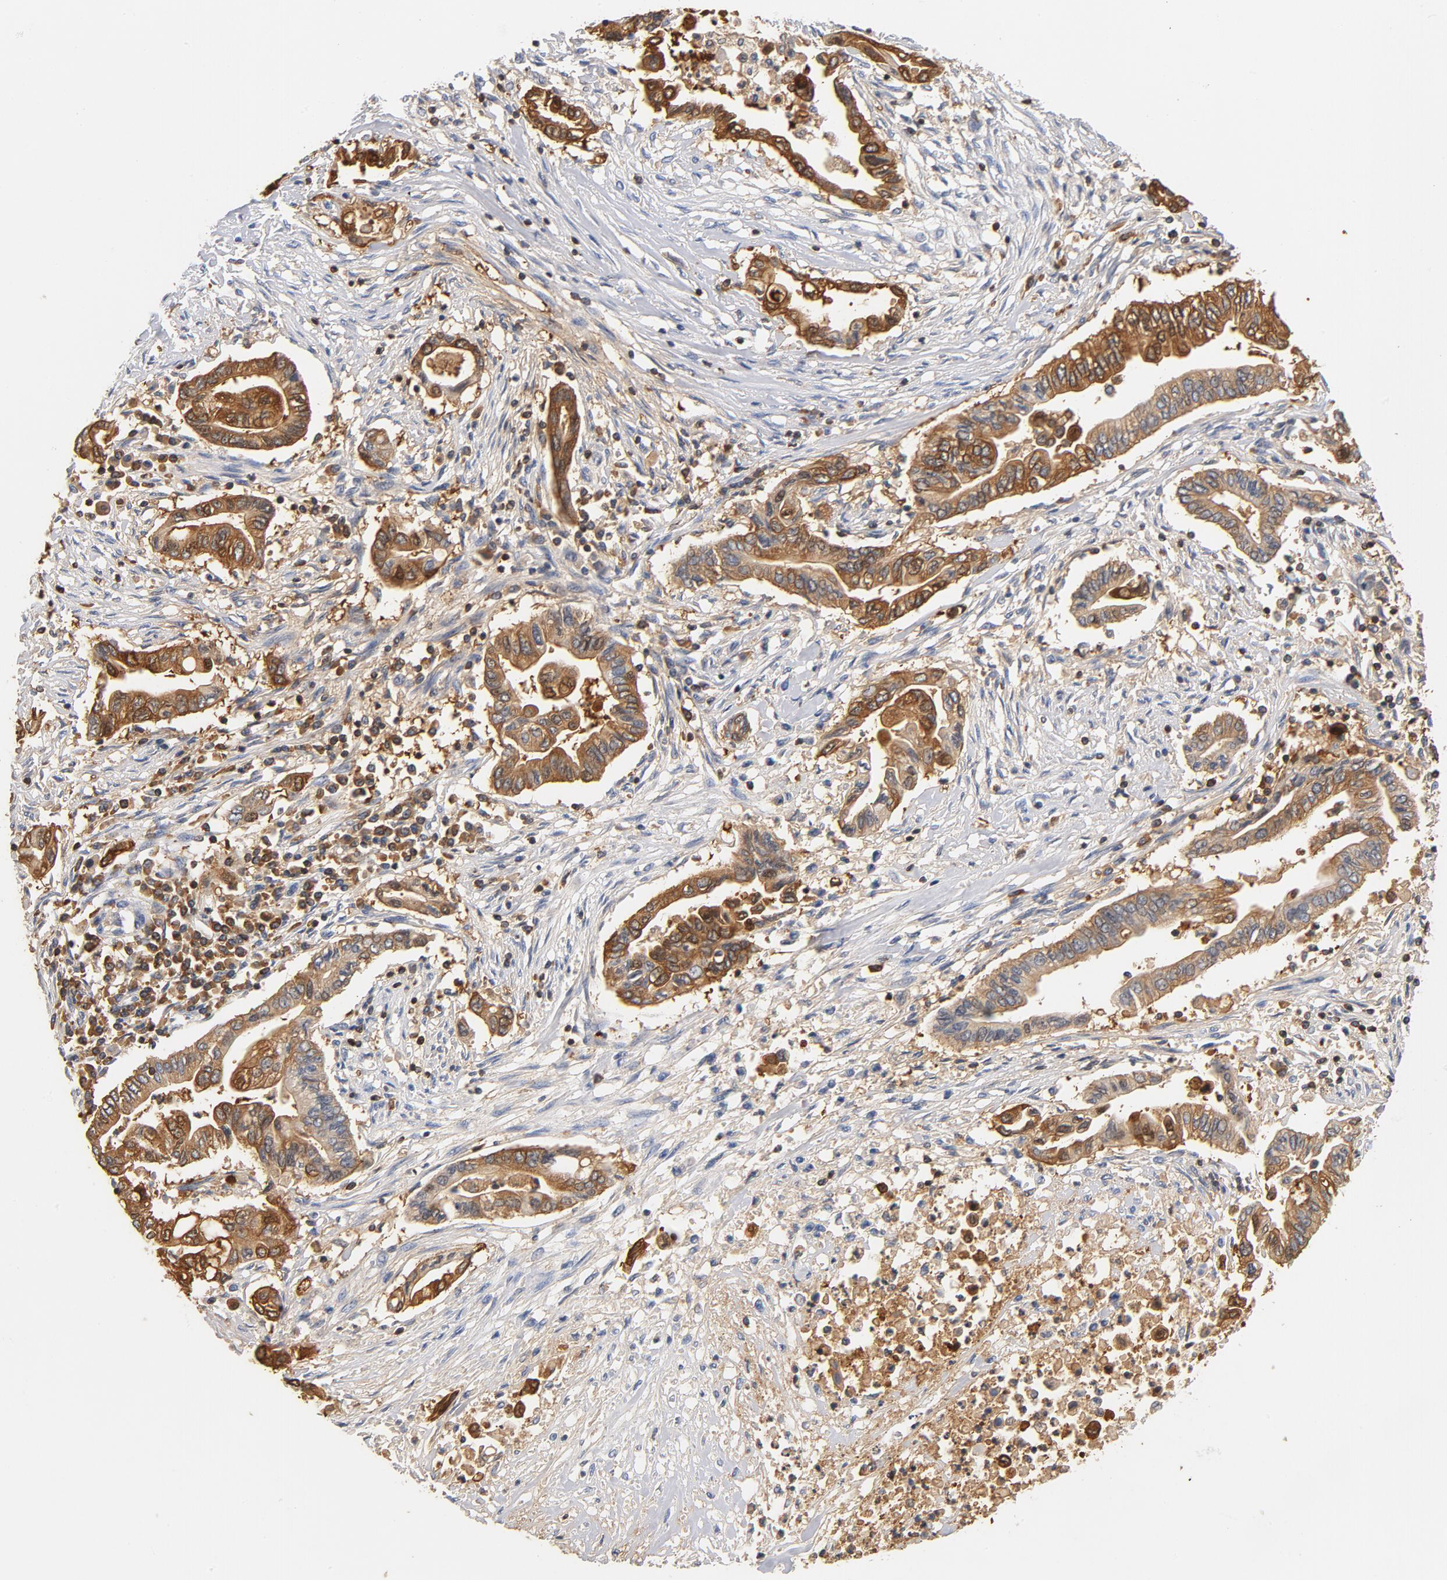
{"staining": {"intensity": "moderate", "quantity": ">75%", "location": "cytoplasmic/membranous"}, "tissue": "pancreatic cancer", "cell_type": "Tumor cells", "image_type": "cancer", "snomed": [{"axis": "morphology", "description": "Adenocarcinoma, NOS"}, {"axis": "topography", "description": "Pancreas"}], "caption": "A micrograph of human pancreatic adenocarcinoma stained for a protein demonstrates moderate cytoplasmic/membranous brown staining in tumor cells. (DAB (3,3'-diaminobenzidine) IHC, brown staining for protein, blue staining for nuclei).", "gene": "EZR", "patient": {"sex": "female", "age": 57}}